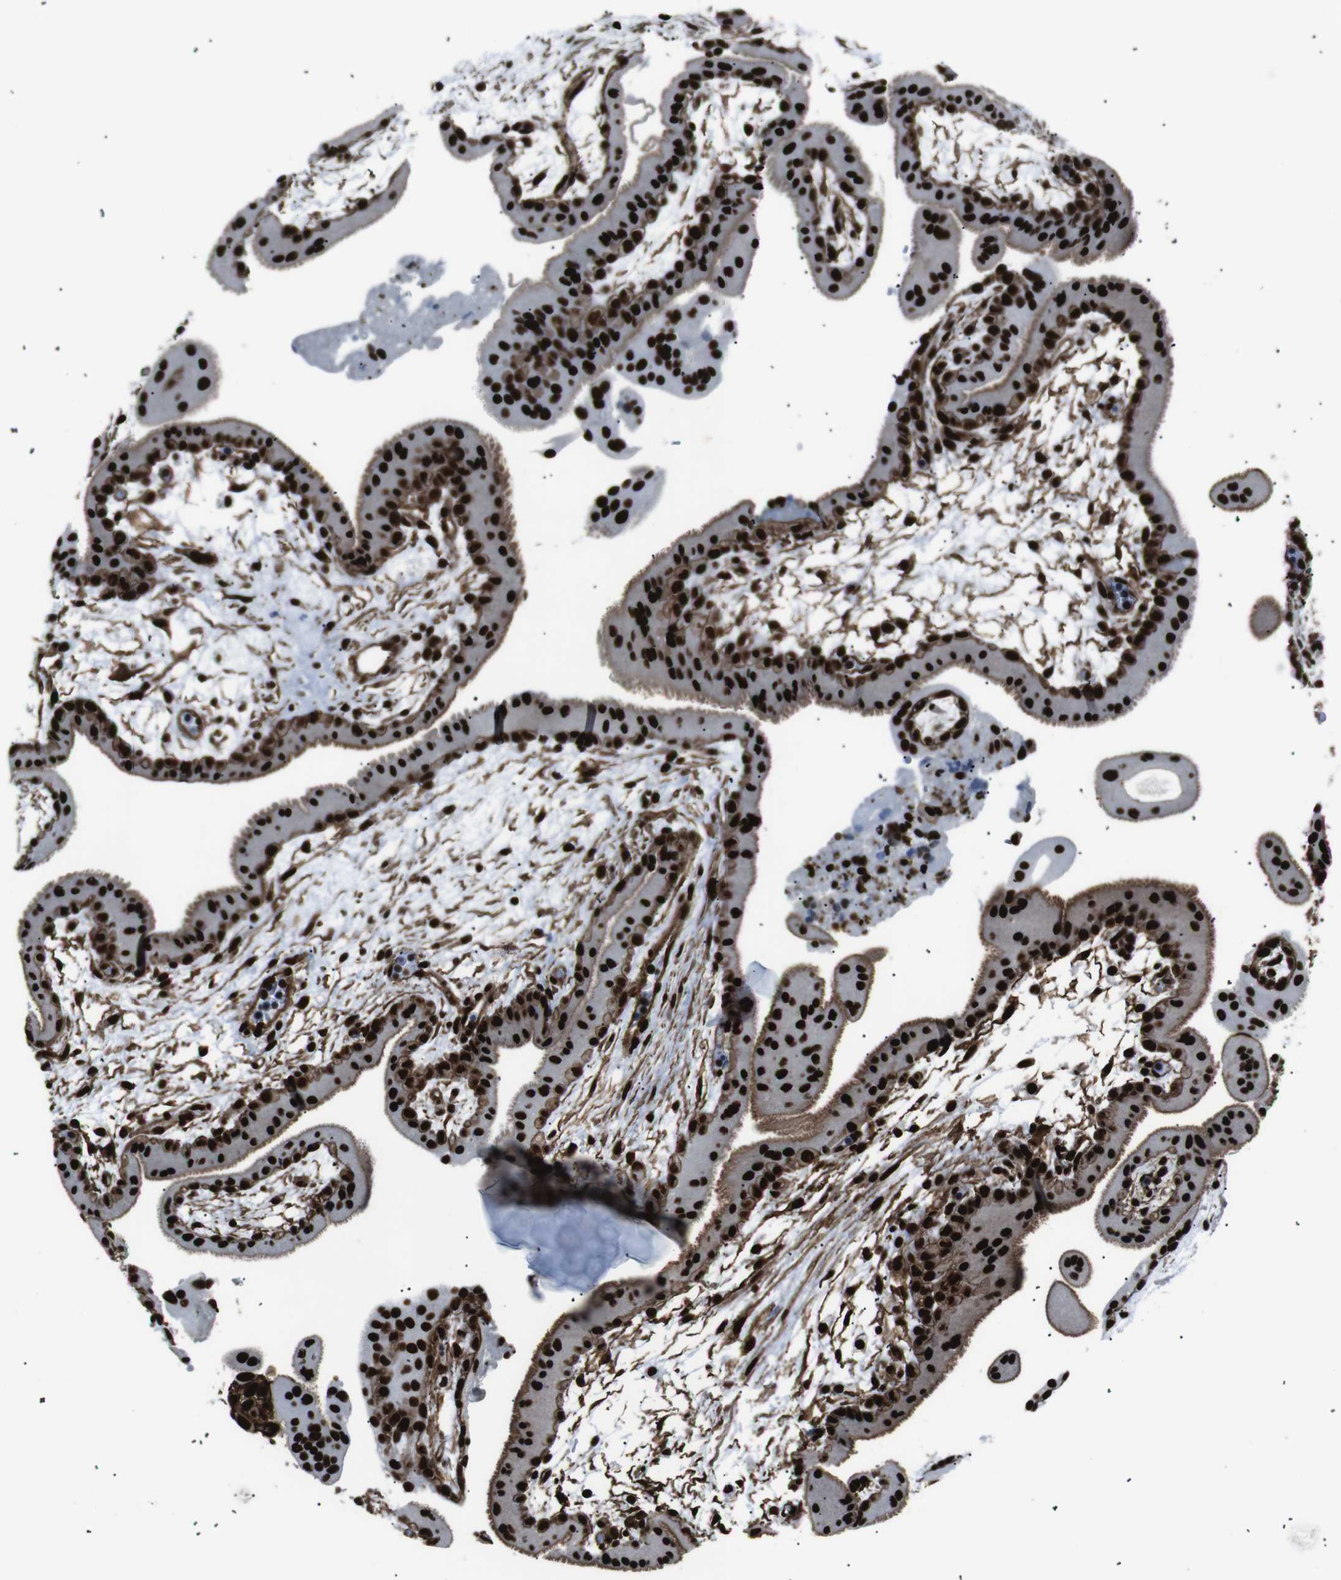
{"staining": {"intensity": "strong", "quantity": ">75%", "location": "cytoplasmic/membranous,nuclear"}, "tissue": "placenta", "cell_type": "Trophoblastic cells", "image_type": "normal", "snomed": [{"axis": "morphology", "description": "Normal tissue, NOS"}, {"axis": "topography", "description": "Placenta"}], "caption": "This image displays normal placenta stained with immunohistochemistry (IHC) to label a protein in brown. The cytoplasmic/membranous,nuclear of trophoblastic cells show strong positivity for the protein. Nuclei are counter-stained blue.", "gene": "HNRNPU", "patient": {"sex": "female", "age": 19}}